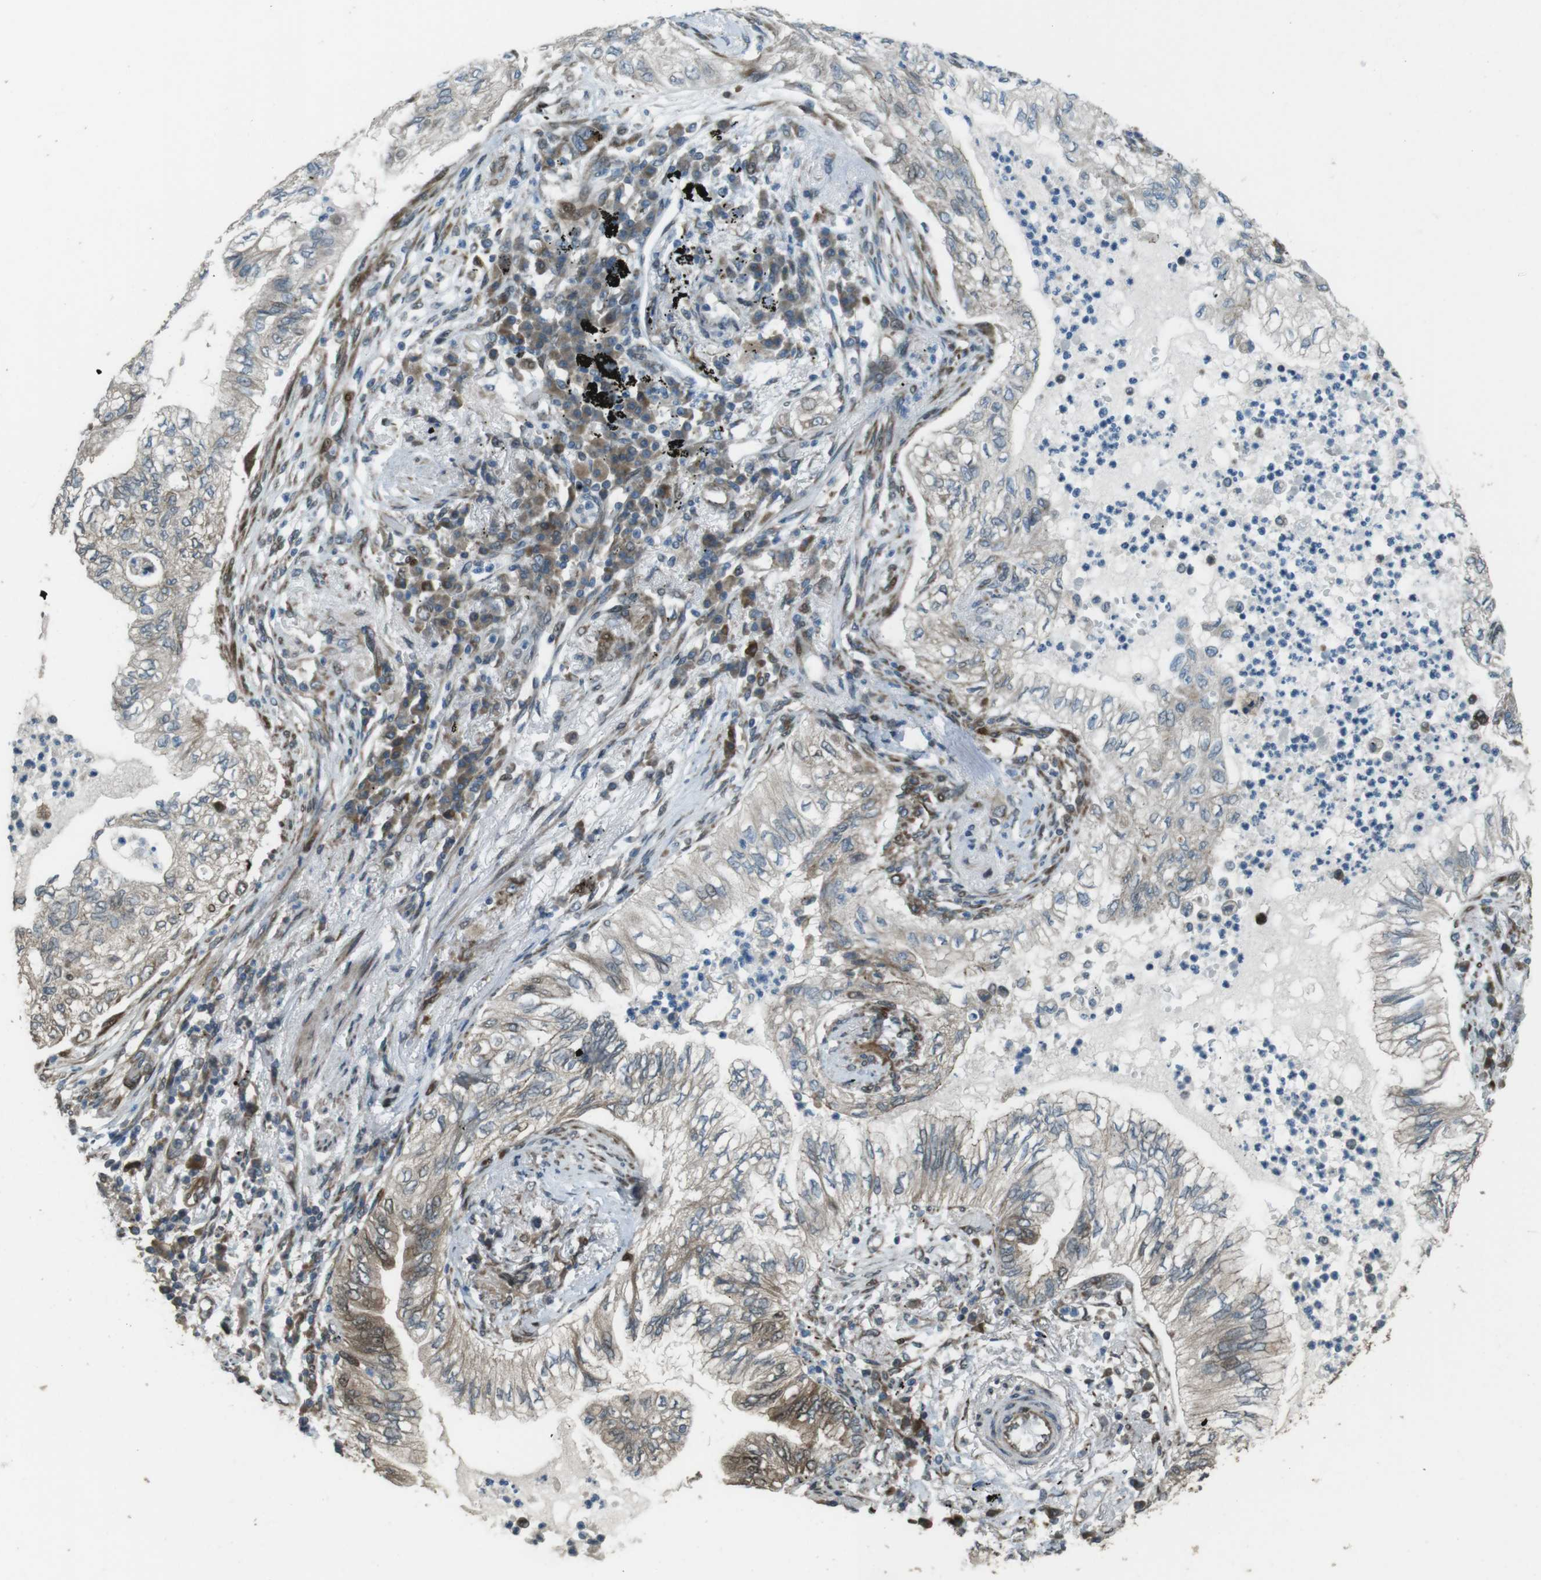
{"staining": {"intensity": "moderate", "quantity": "25%-75%", "location": "cytoplasmic/membranous,nuclear"}, "tissue": "lung cancer", "cell_type": "Tumor cells", "image_type": "cancer", "snomed": [{"axis": "morphology", "description": "Normal tissue, NOS"}, {"axis": "morphology", "description": "Adenocarcinoma, NOS"}, {"axis": "topography", "description": "Bronchus"}, {"axis": "topography", "description": "Lung"}], "caption": "Tumor cells exhibit medium levels of moderate cytoplasmic/membranous and nuclear expression in approximately 25%-75% of cells in lung cancer.", "gene": "ZNF330", "patient": {"sex": "female", "age": 70}}